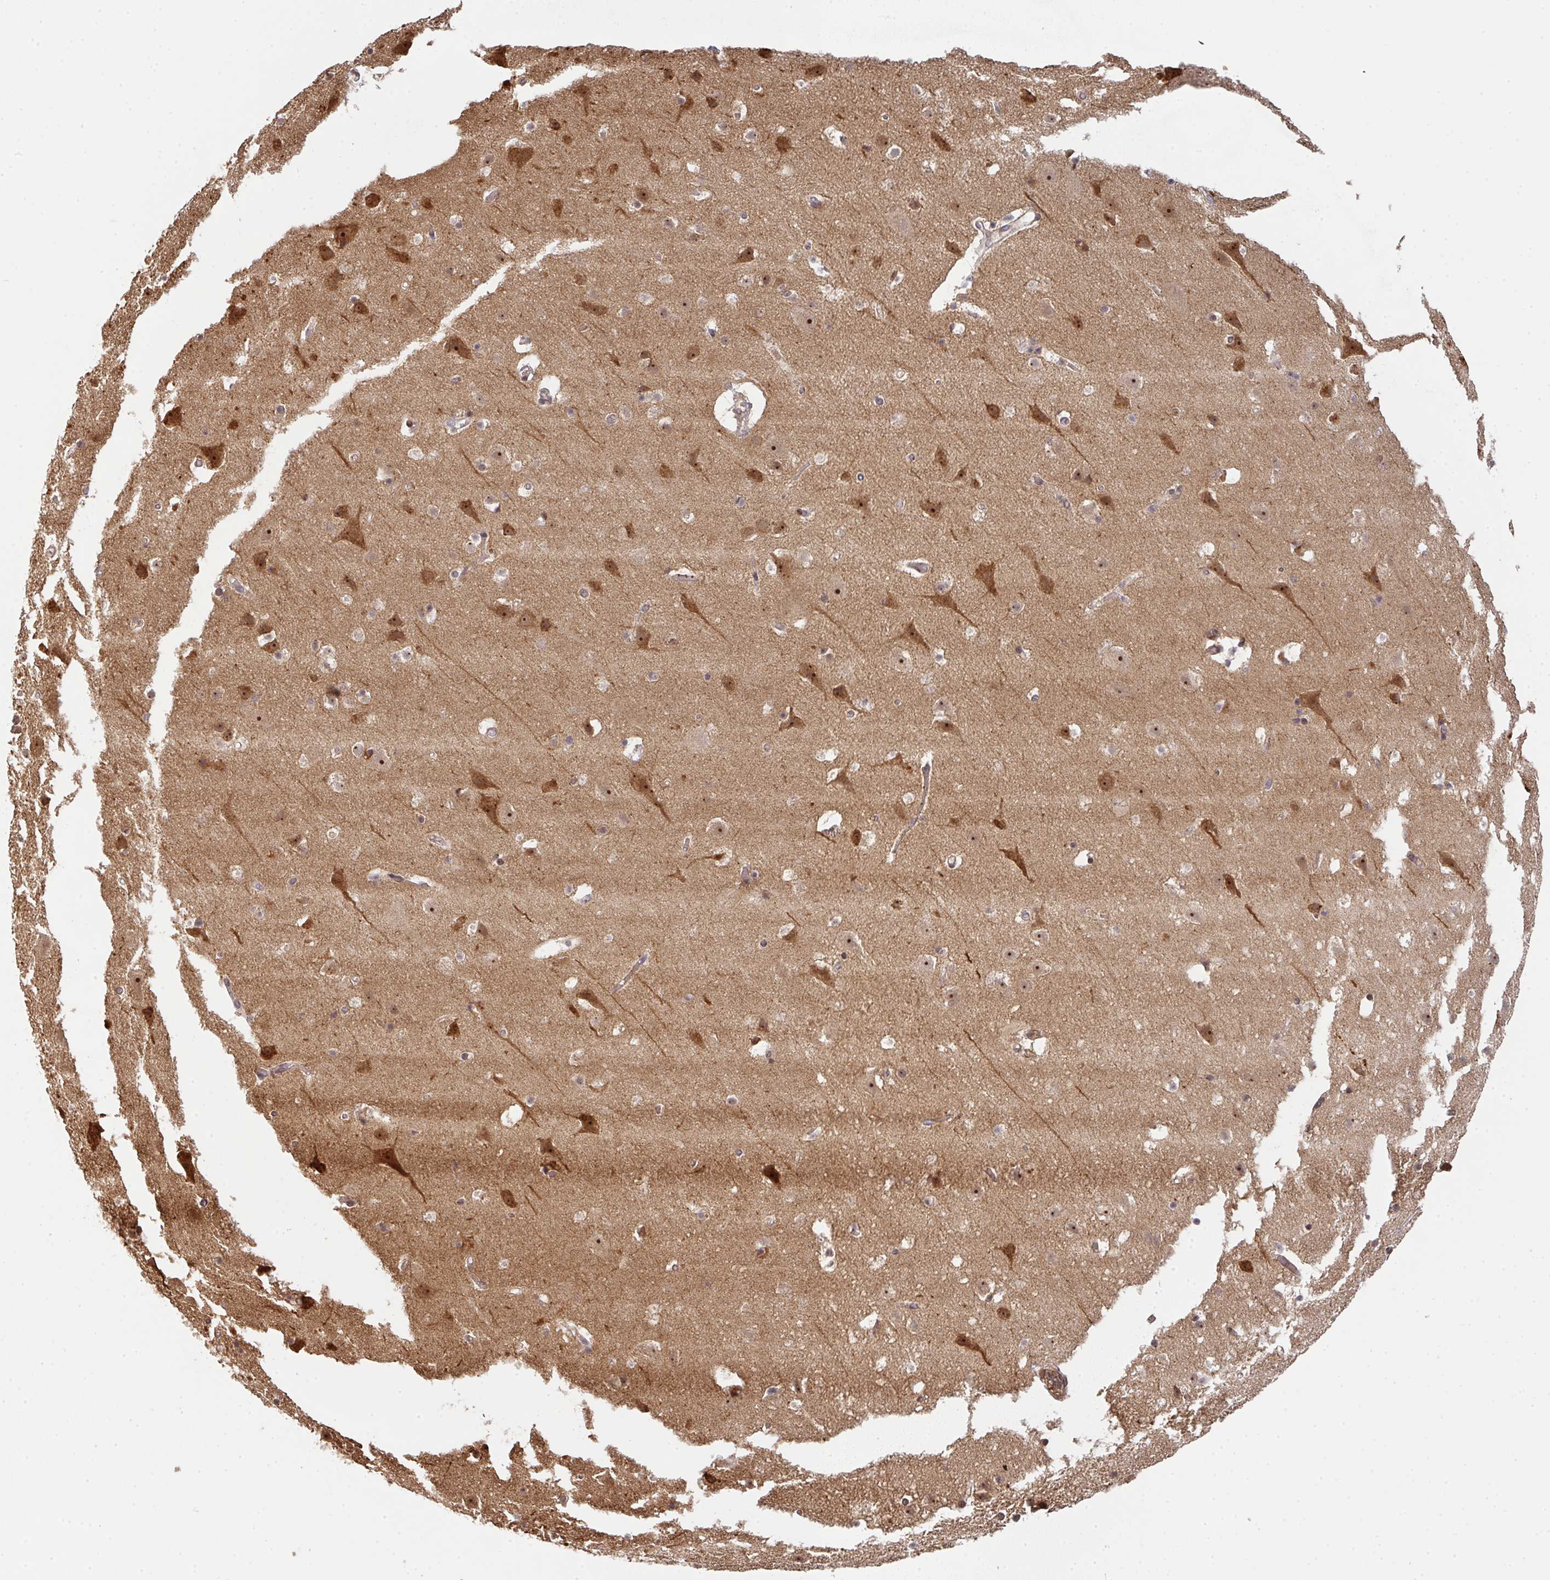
{"staining": {"intensity": "negative", "quantity": "none", "location": "none"}, "tissue": "cerebral cortex", "cell_type": "Endothelial cells", "image_type": "normal", "snomed": [{"axis": "morphology", "description": "Normal tissue, NOS"}, {"axis": "topography", "description": "Cerebral cortex"}], "caption": "A histopathology image of human cerebral cortex is negative for staining in endothelial cells. (DAB immunohistochemistry, high magnification).", "gene": "SIMC1", "patient": {"sex": "female", "age": 42}}